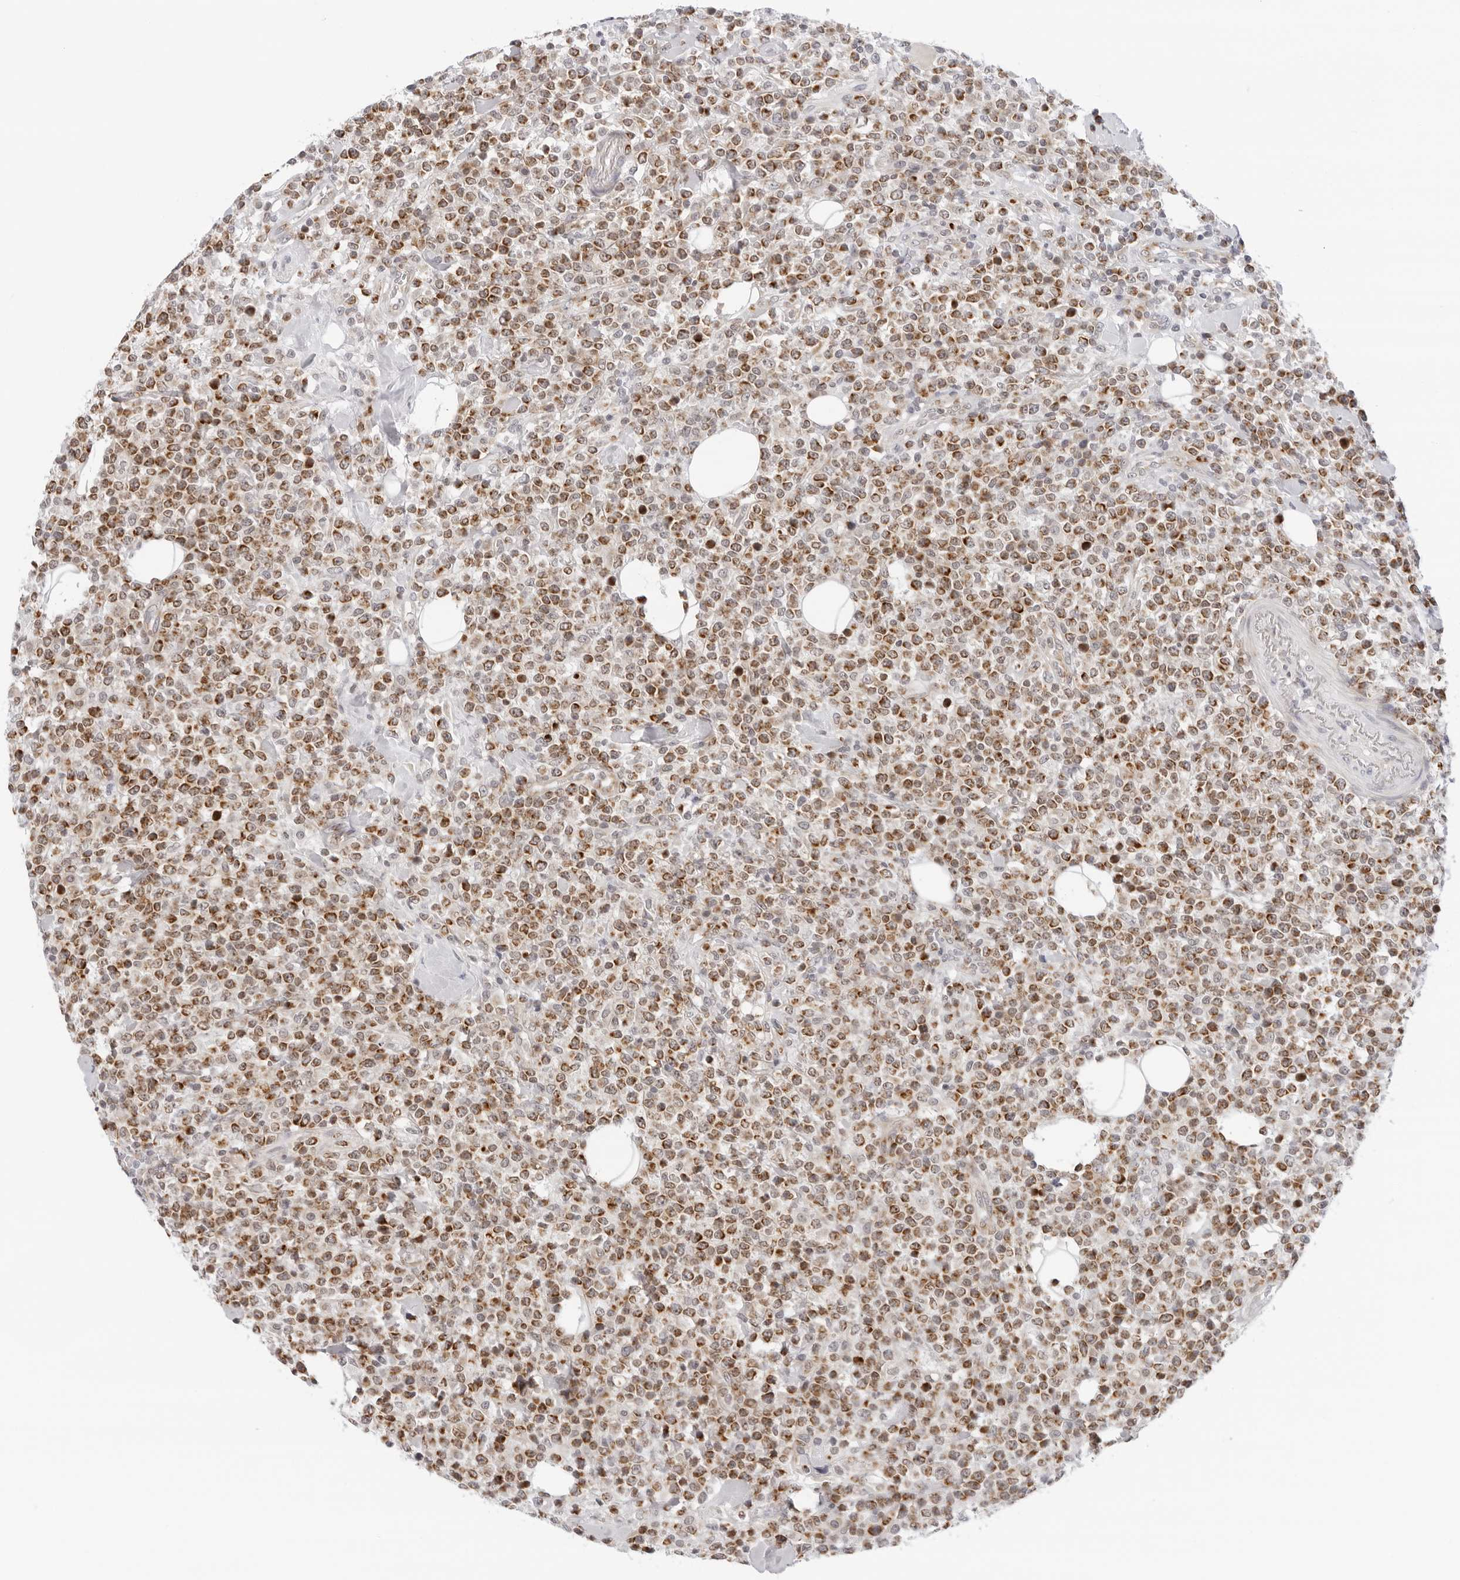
{"staining": {"intensity": "moderate", "quantity": ">75%", "location": "cytoplasmic/membranous"}, "tissue": "lymphoma", "cell_type": "Tumor cells", "image_type": "cancer", "snomed": [{"axis": "morphology", "description": "Malignant lymphoma, non-Hodgkin's type, High grade"}, {"axis": "topography", "description": "Colon"}], "caption": "IHC (DAB) staining of malignant lymphoma, non-Hodgkin's type (high-grade) displays moderate cytoplasmic/membranous protein positivity in approximately >75% of tumor cells.", "gene": "CIART", "patient": {"sex": "female", "age": 53}}